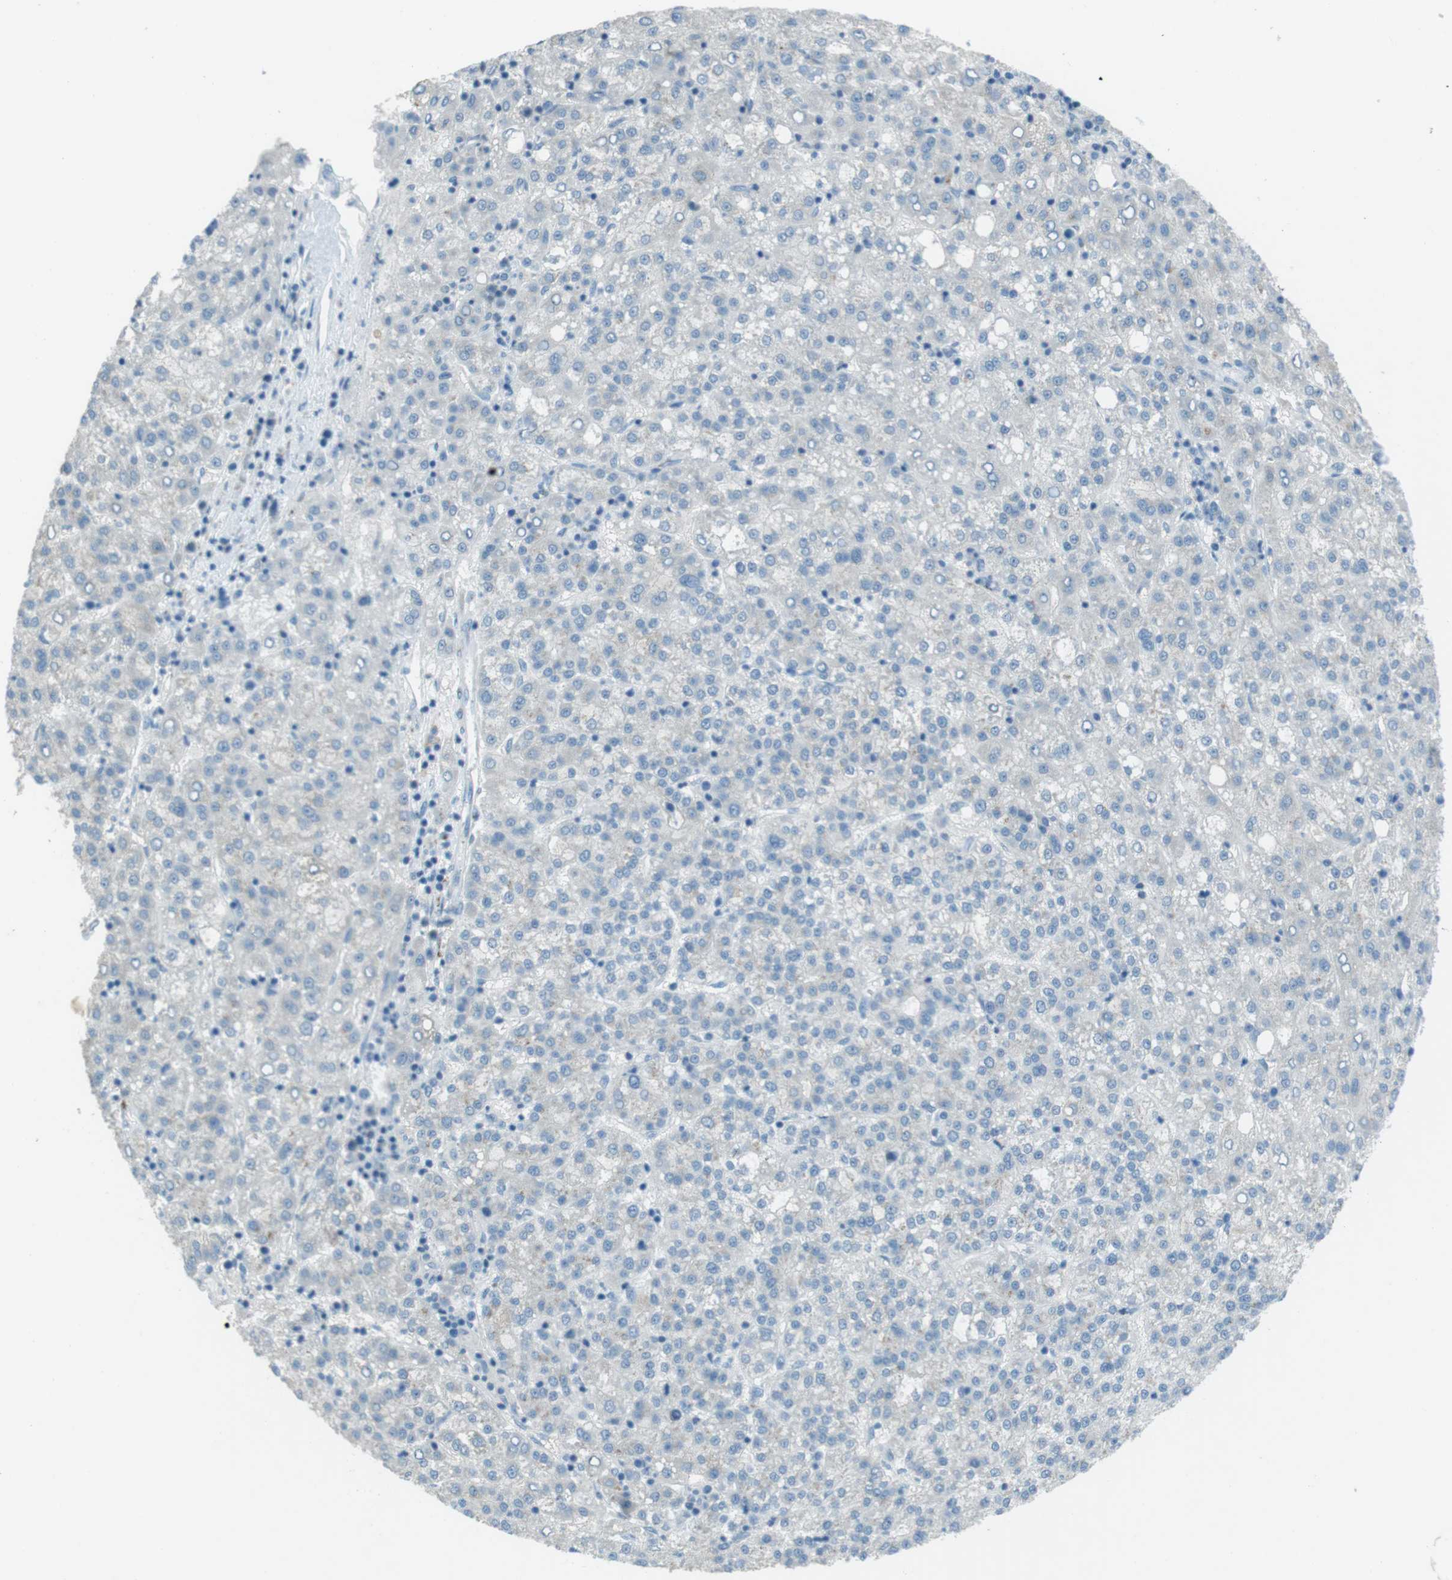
{"staining": {"intensity": "negative", "quantity": "none", "location": "none"}, "tissue": "liver cancer", "cell_type": "Tumor cells", "image_type": "cancer", "snomed": [{"axis": "morphology", "description": "Carcinoma, Hepatocellular, NOS"}, {"axis": "topography", "description": "Liver"}], "caption": "Protein analysis of liver cancer (hepatocellular carcinoma) exhibits no significant expression in tumor cells.", "gene": "TXNDC15", "patient": {"sex": "female", "age": 58}}